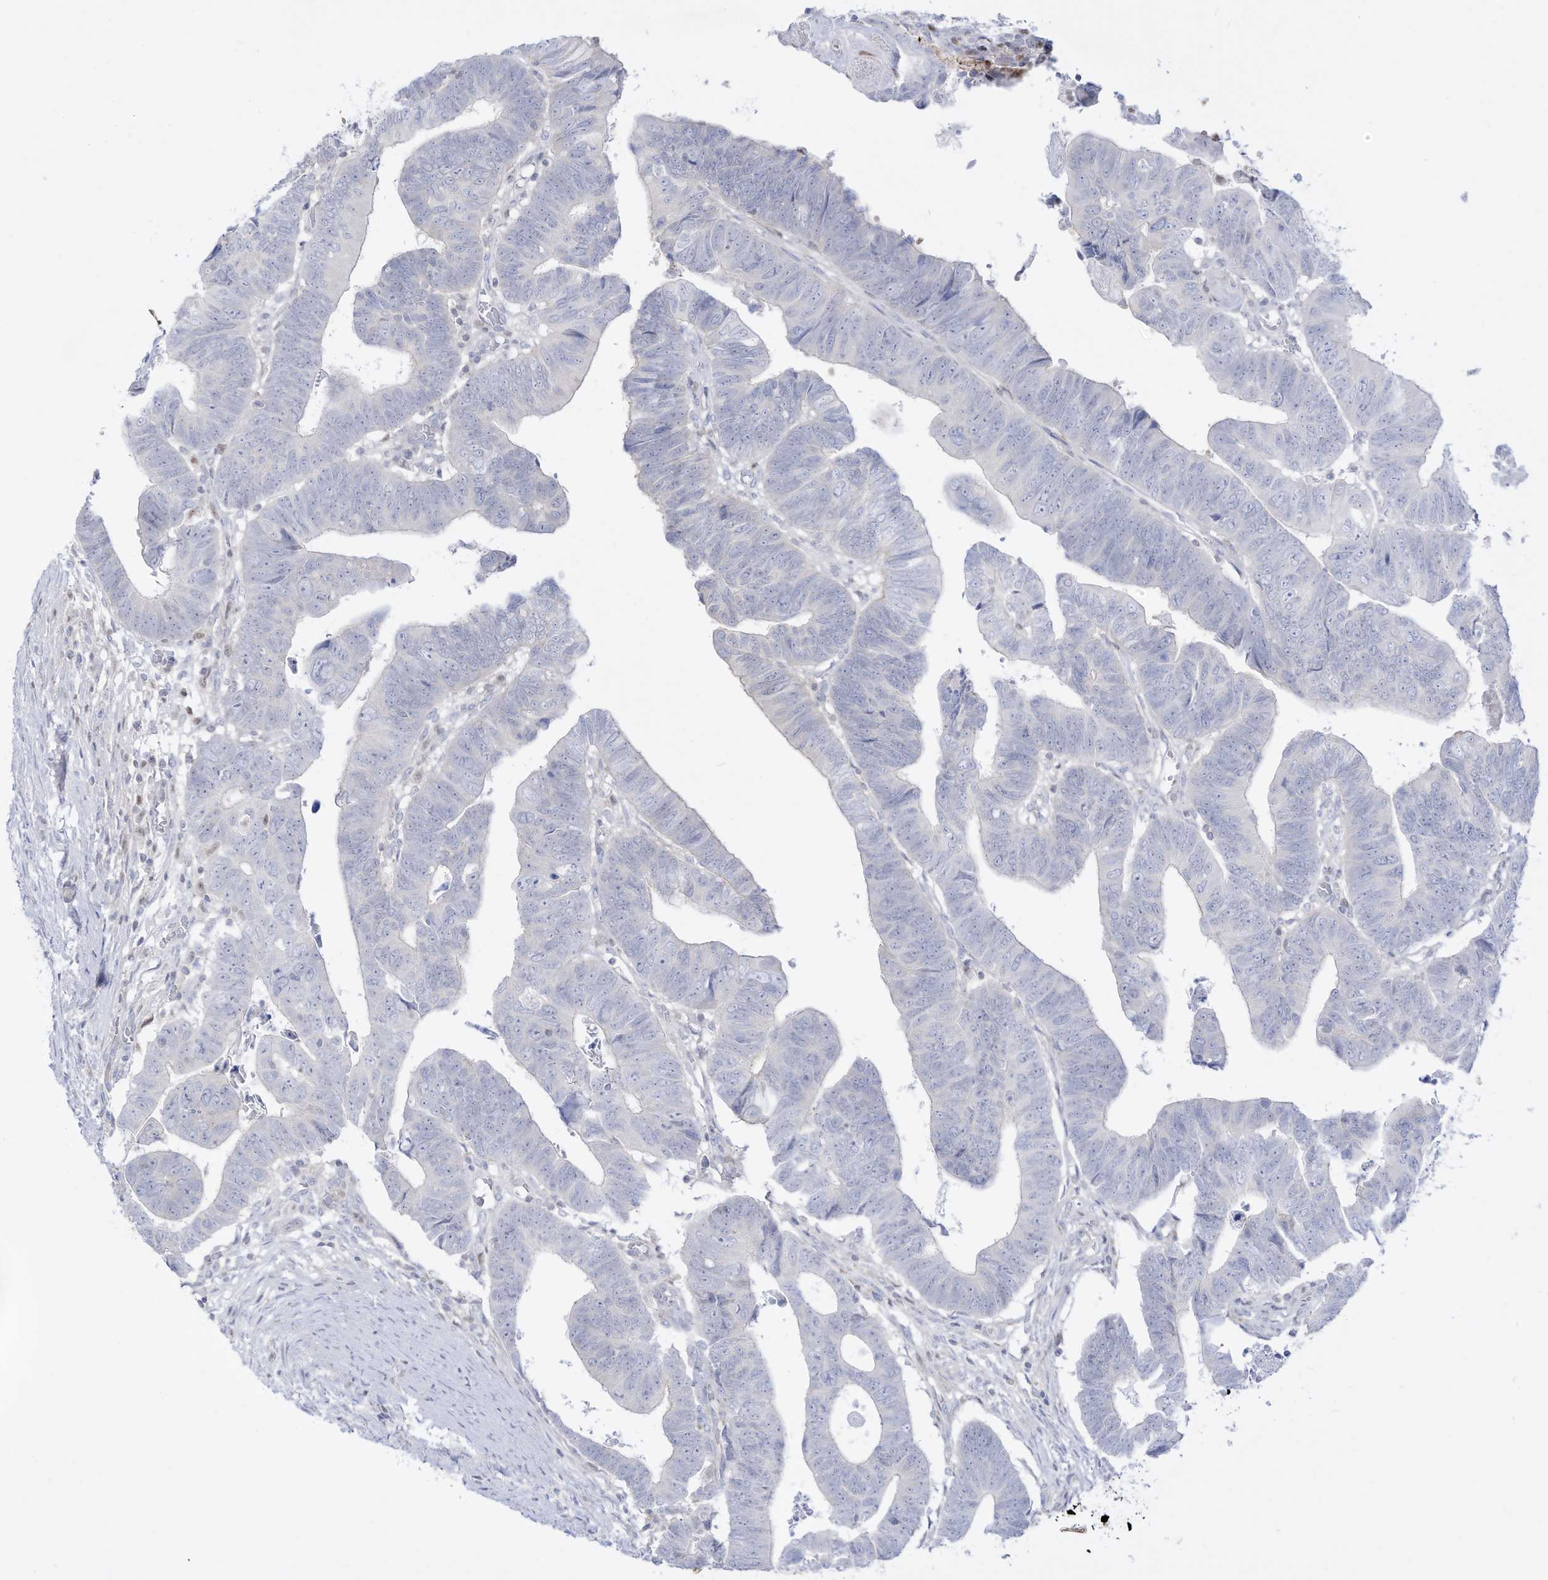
{"staining": {"intensity": "negative", "quantity": "none", "location": "none"}, "tissue": "colorectal cancer", "cell_type": "Tumor cells", "image_type": "cancer", "snomed": [{"axis": "morphology", "description": "Adenocarcinoma, NOS"}, {"axis": "topography", "description": "Rectum"}], "caption": "Immunohistochemistry (IHC) histopathology image of neoplastic tissue: colorectal adenocarcinoma stained with DAB (3,3'-diaminobenzidine) displays no significant protein staining in tumor cells.", "gene": "DMKN", "patient": {"sex": "female", "age": 65}}